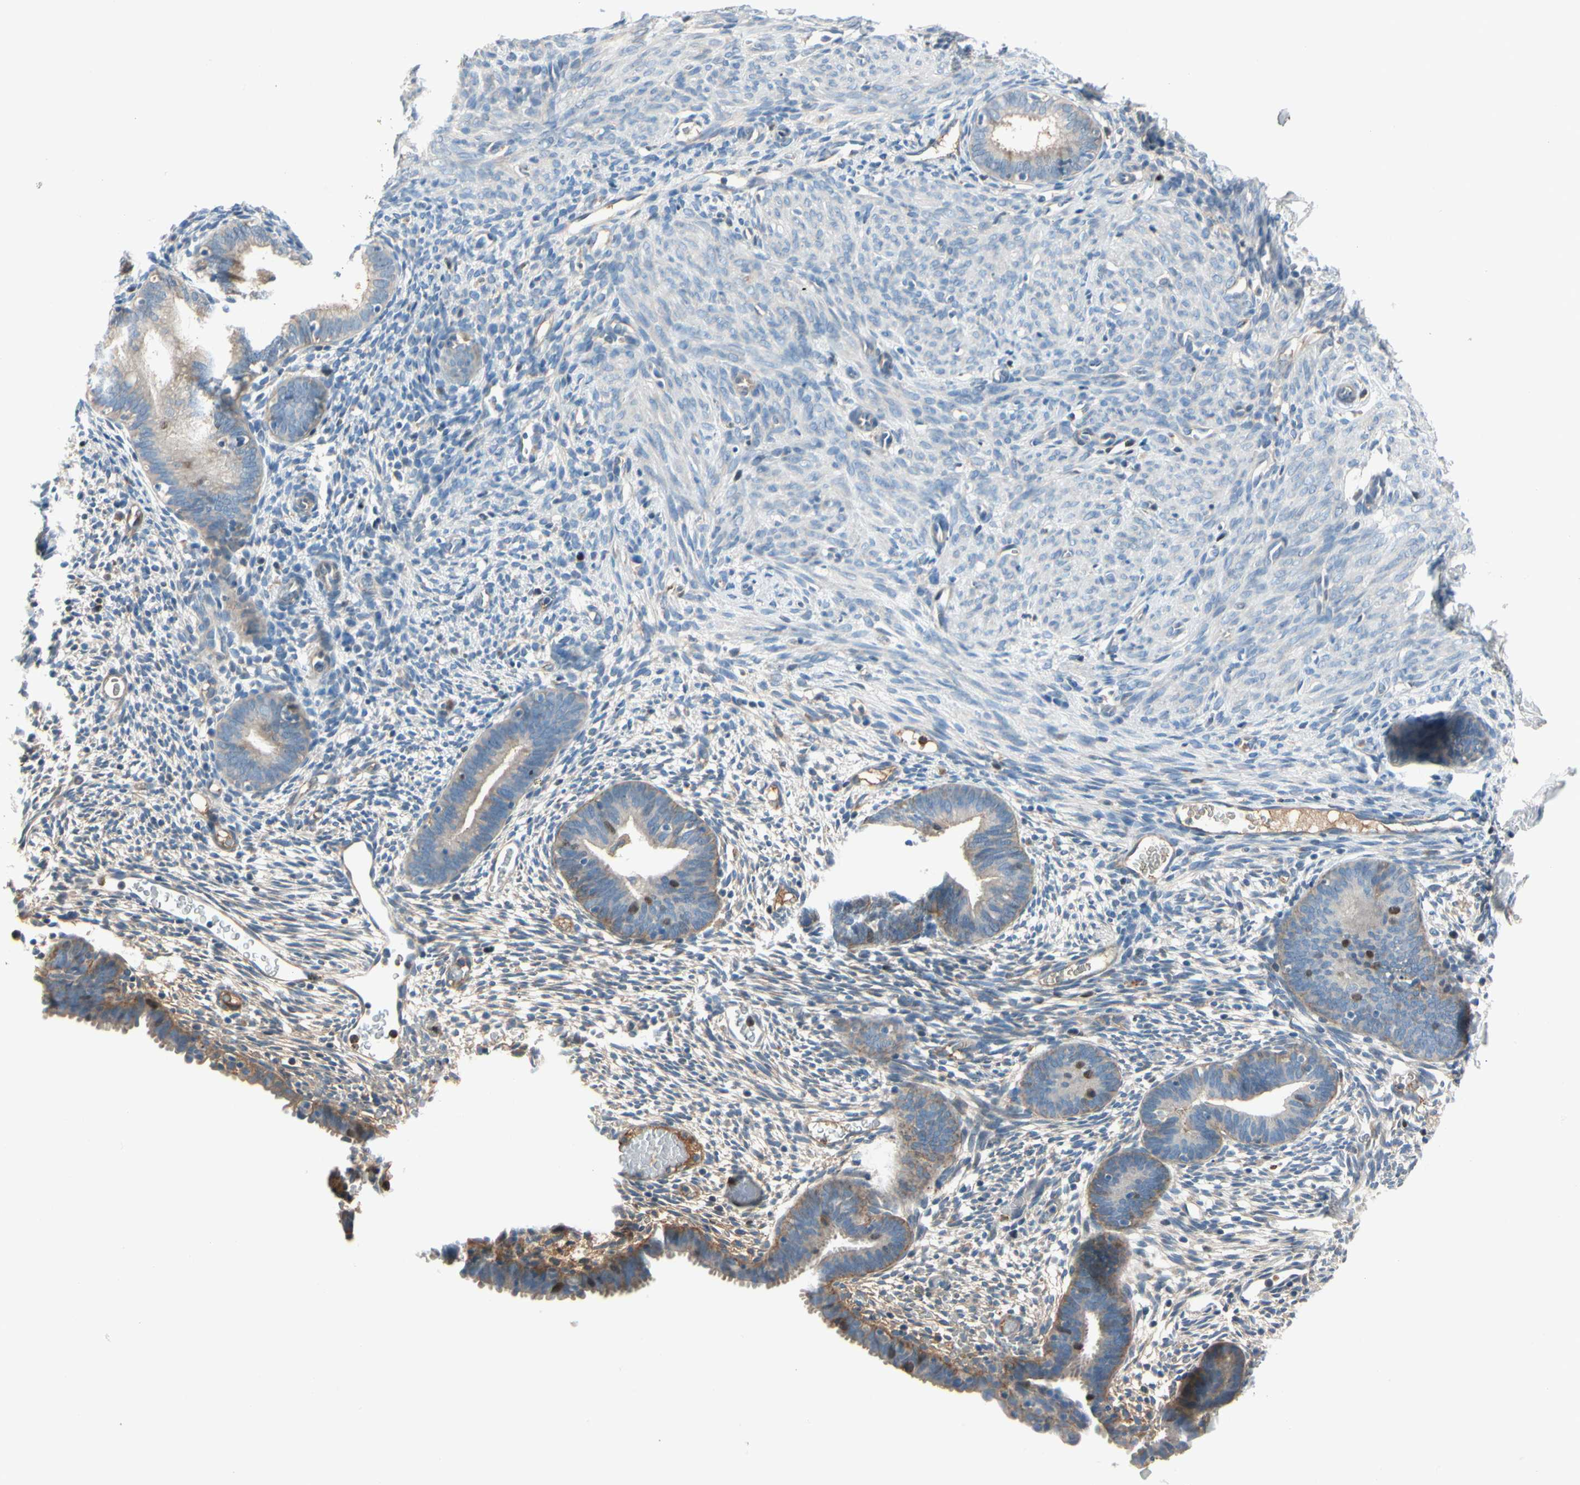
{"staining": {"intensity": "negative", "quantity": "none", "location": "none"}, "tissue": "endometrium", "cell_type": "Cells in endometrial stroma", "image_type": "normal", "snomed": [{"axis": "morphology", "description": "Normal tissue, NOS"}, {"axis": "morphology", "description": "Atrophy, NOS"}, {"axis": "topography", "description": "Uterus"}, {"axis": "topography", "description": "Endometrium"}], "caption": "Endometrium was stained to show a protein in brown. There is no significant expression in cells in endometrial stroma. Brightfield microscopy of immunohistochemistry stained with DAB (brown) and hematoxylin (blue), captured at high magnification.", "gene": "HJURP", "patient": {"sex": "female", "age": 68}}